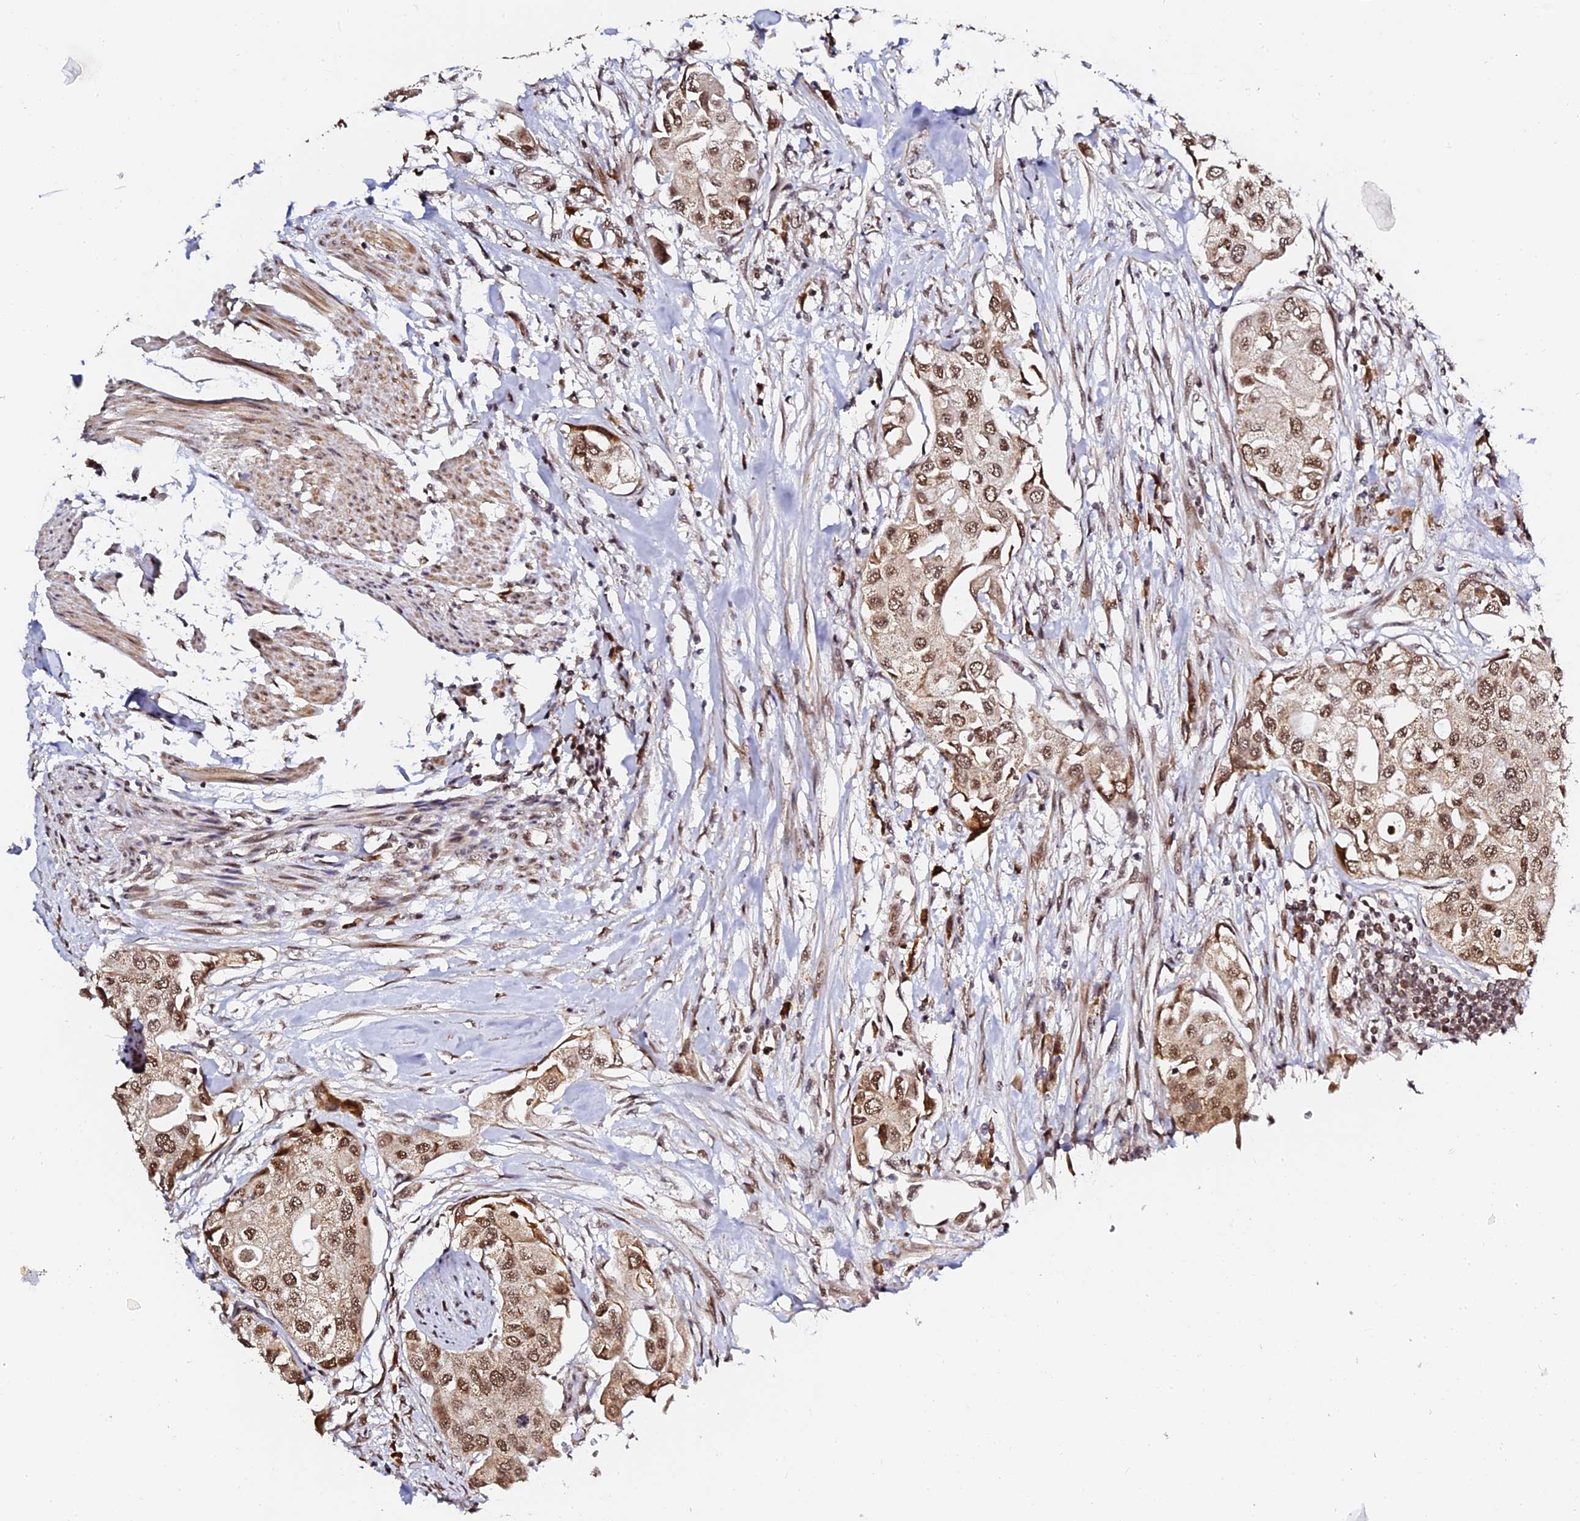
{"staining": {"intensity": "moderate", "quantity": ">75%", "location": "nuclear"}, "tissue": "urothelial cancer", "cell_type": "Tumor cells", "image_type": "cancer", "snomed": [{"axis": "morphology", "description": "Urothelial carcinoma, High grade"}, {"axis": "topography", "description": "Urinary bladder"}], "caption": "Moderate nuclear expression for a protein is present in about >75% of tumor cells of urothelial cancer using immunohistochemistry (IHC).", "gene": "MCRS1", "patient": {"sex": "male", "age": 64}}